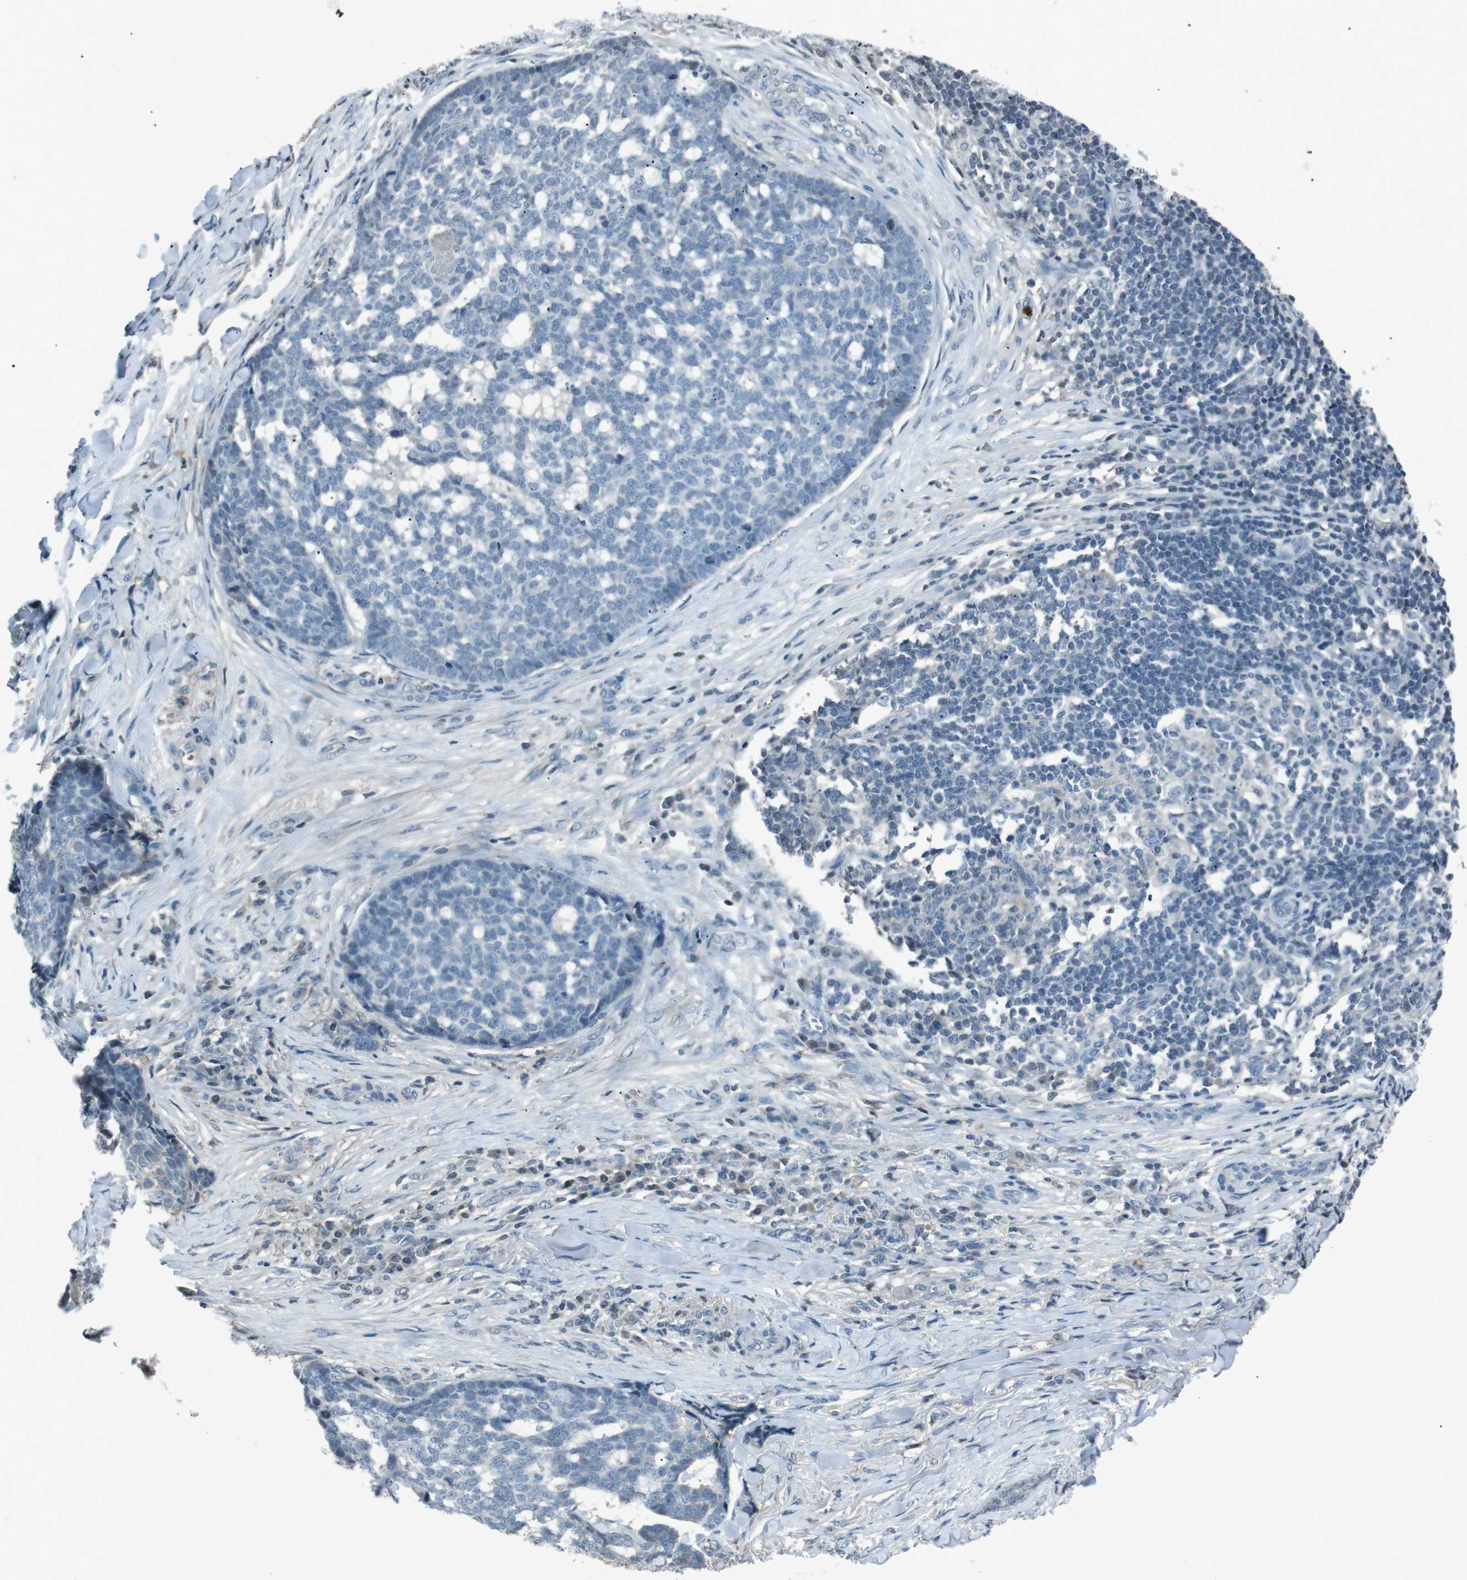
{"staining": {"intensity": "negative", "quantity": "none", "location": "none"}, "tissue": "skin cancer", "cell_type": "Tumor cells", "image_type": "cancer", "snomed": [{"axis": "morphology", "description": "Basal cell carcinoma"}, {"axis": "topography", "description": "Skin"}], "caption": "Skin basal cell carcinoma was stained to show a protein in brown. There is no significant expression in tumor cells.", "gene": "UGT1A6", "patient": {"sex": "male", "age": 84}}